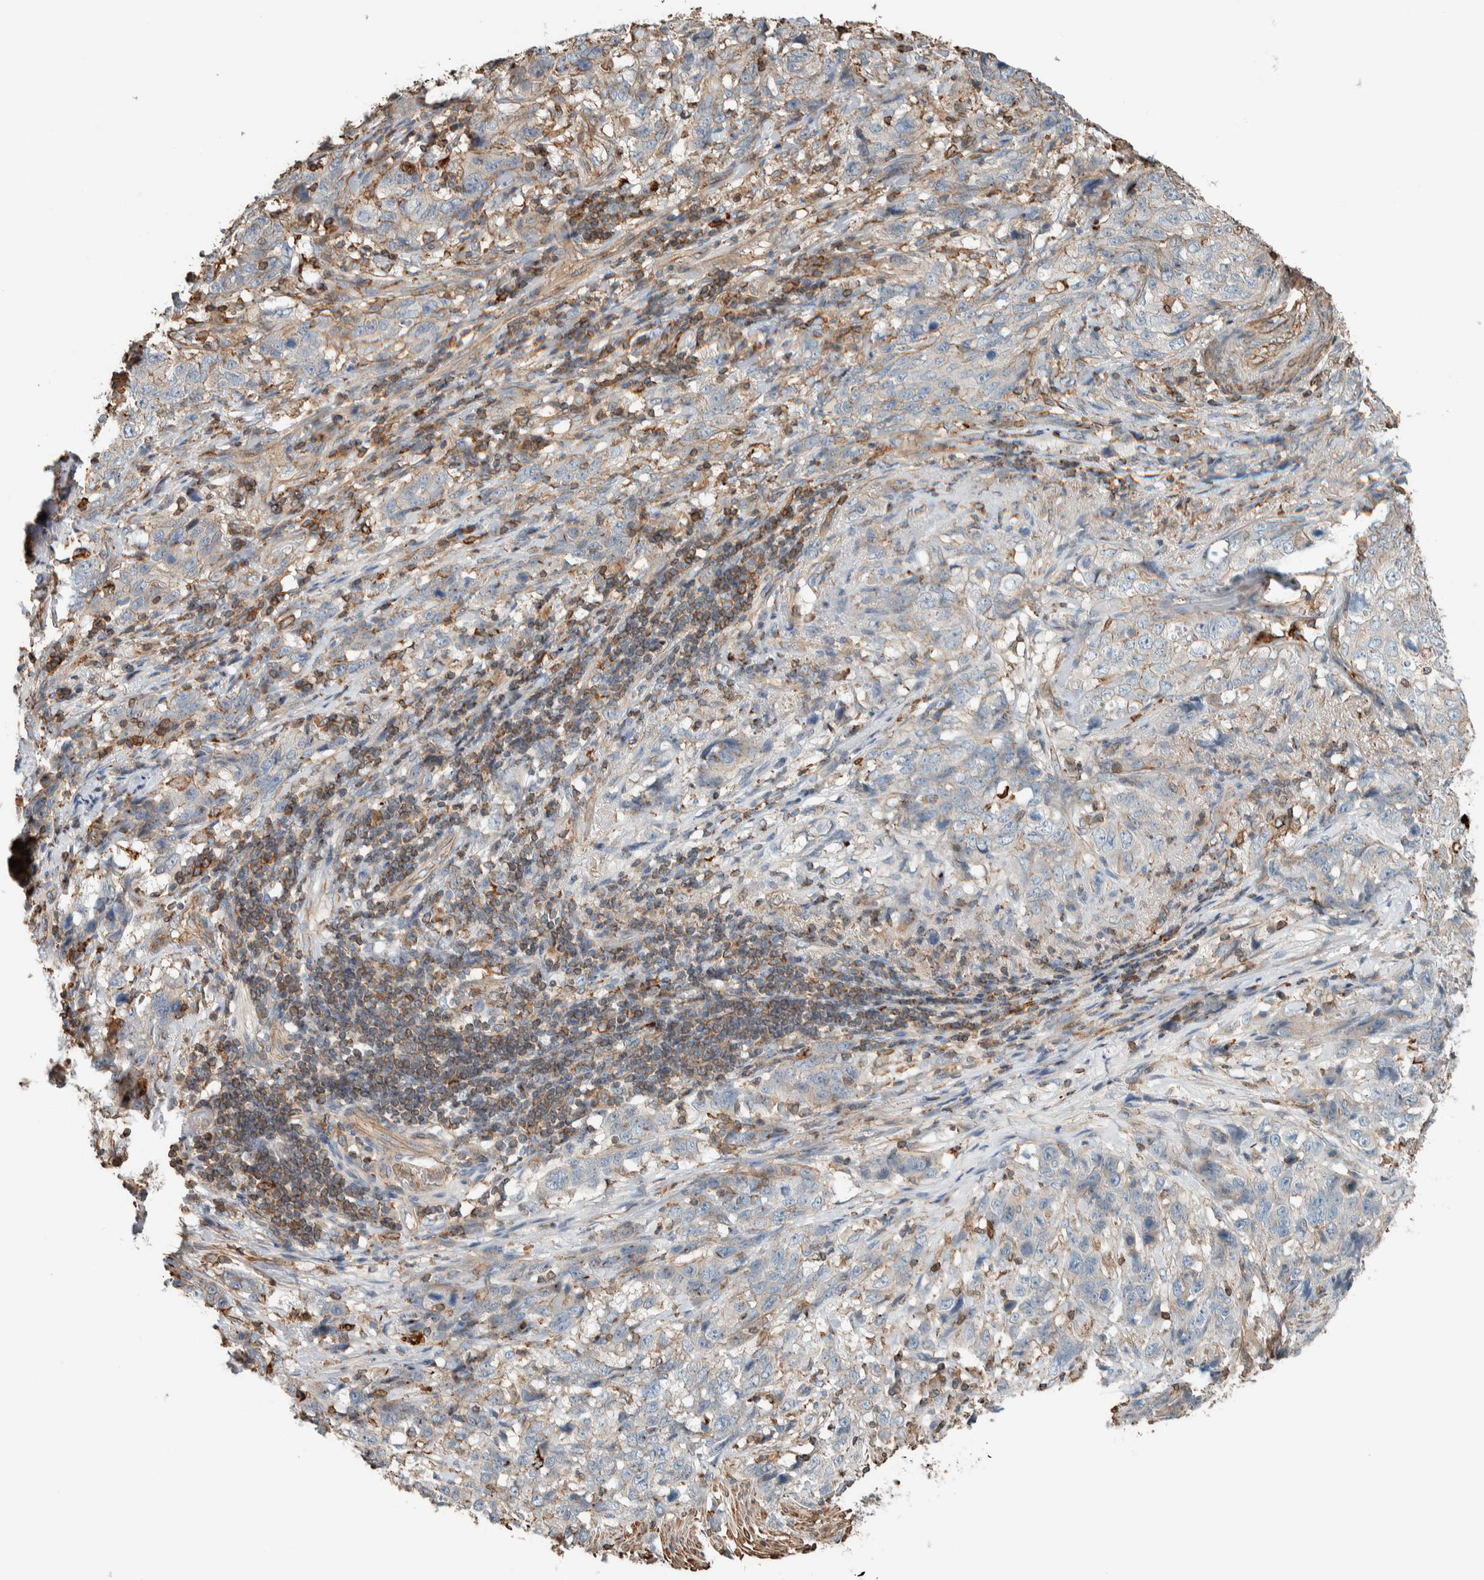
{"staining": {"intensity": "negative", "quantity": "none", "location": "none"}, "tissue": "stomach cancer", "cell_type": "Tumor cells", "image_type": "cancer", "snomed": [{"axis": "morphology", "description": "Adenocarcinoma, NOS"}, {"axis": "topography", "description": "Stomach"}], "caption": "High power microscopy histopathology image of an immunohistochemistry histopathology image of stomach cancer (adenocarcinoma), revealing no significant positivity in tumor cells.", "gene": "CTBP2", "patient": {"sex": "male", "age": 48}}